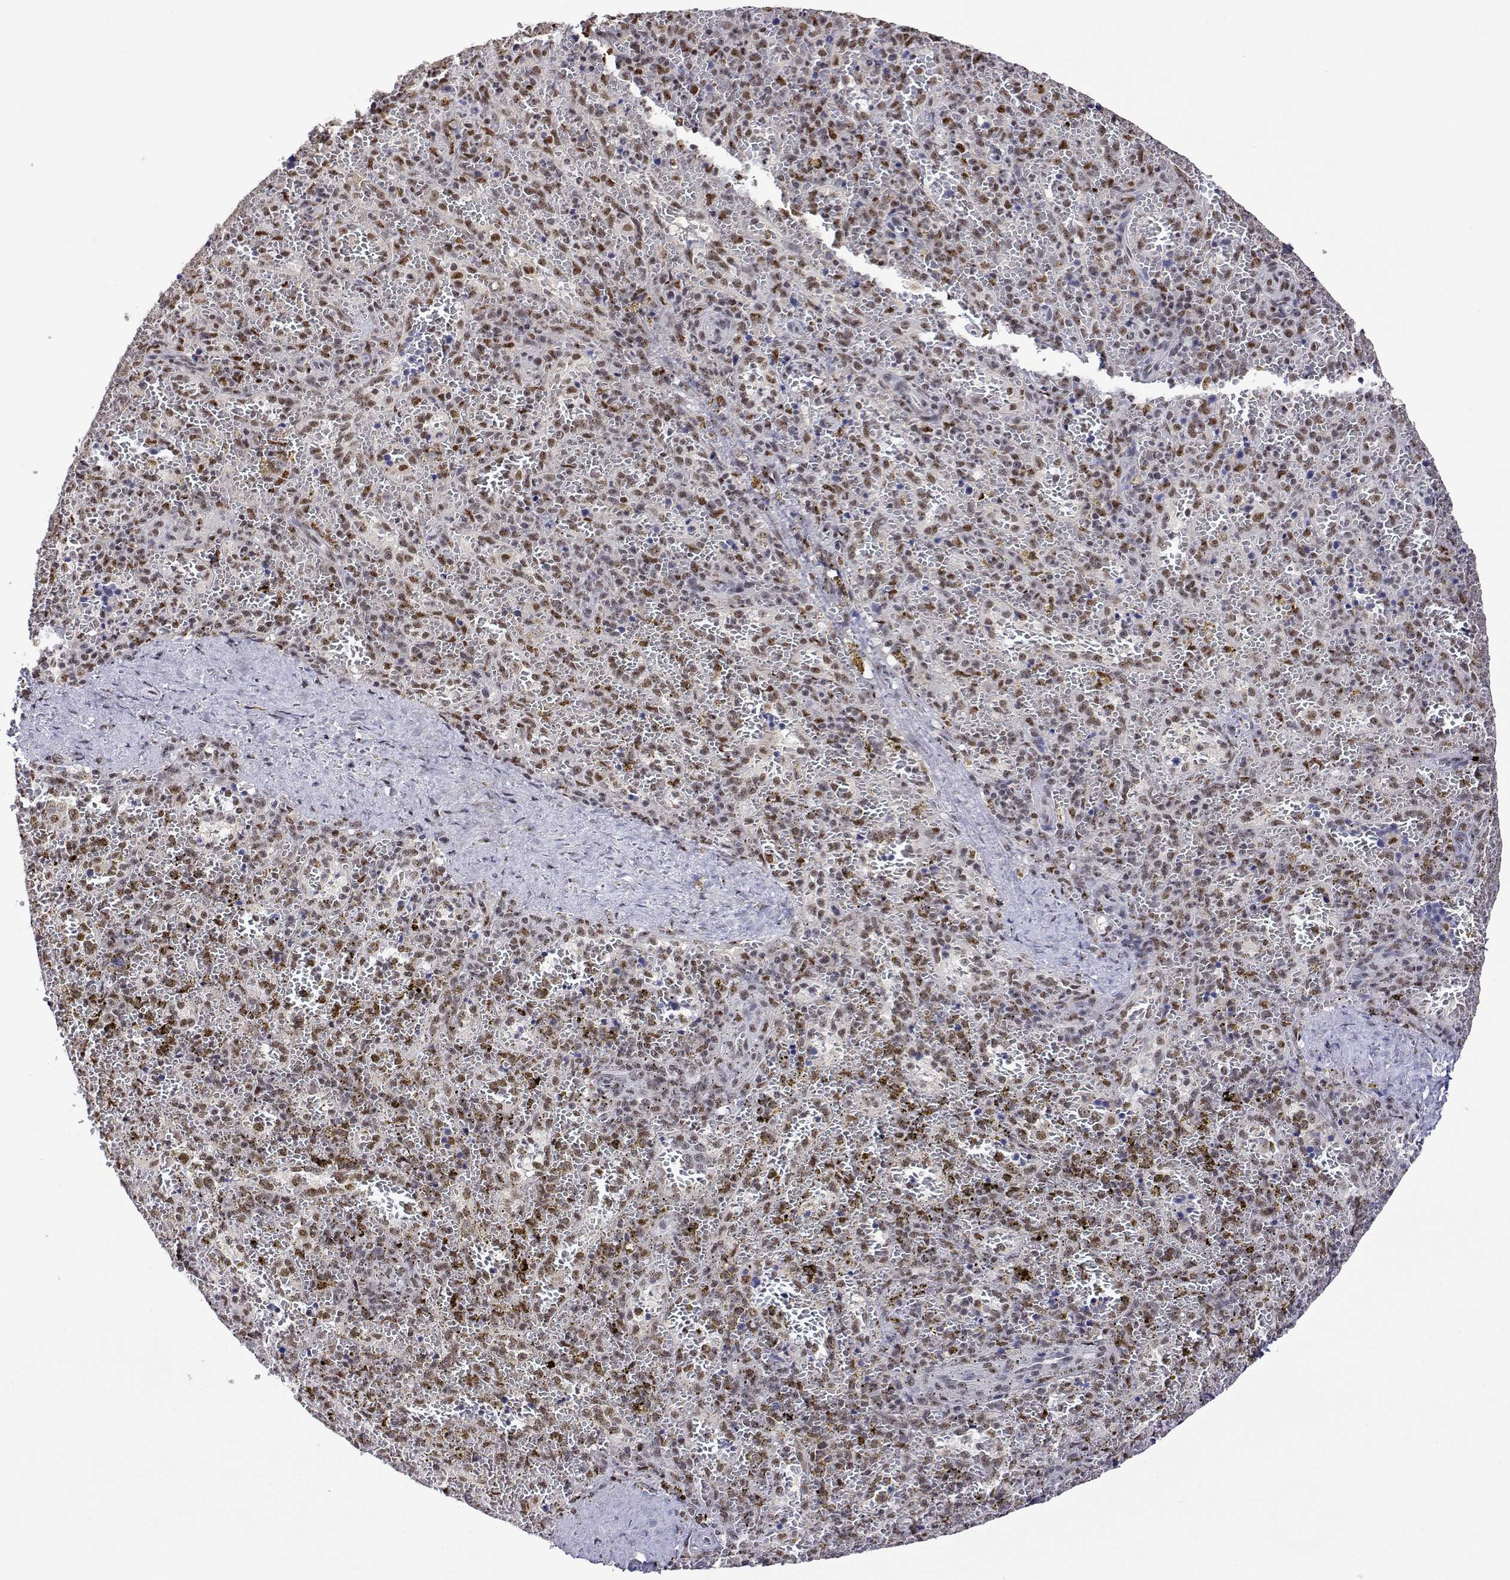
{"staining": {"intensity": "weak", "quantity": "25%-75%", "location": "nuclear"}, "tissue": "spleen", "cell_type": "Cells in red pulp", "image_type": "normal", "snomed": [{"axis": "morphology", "description": "Normal tissue, NOS"}, {"axis": "topography", "description": "Spleen"}], "caption": "The micrograph demonstrates immunohistochemical staining of normal spleen. There is weak nuclear staining is identified in approximately 25%-75% of cells in red pulp. (DAB IHC with brightfield microscopy, high magnification).", "gene": "ADAR", "patient": {"sex": "female", "age": 50}}